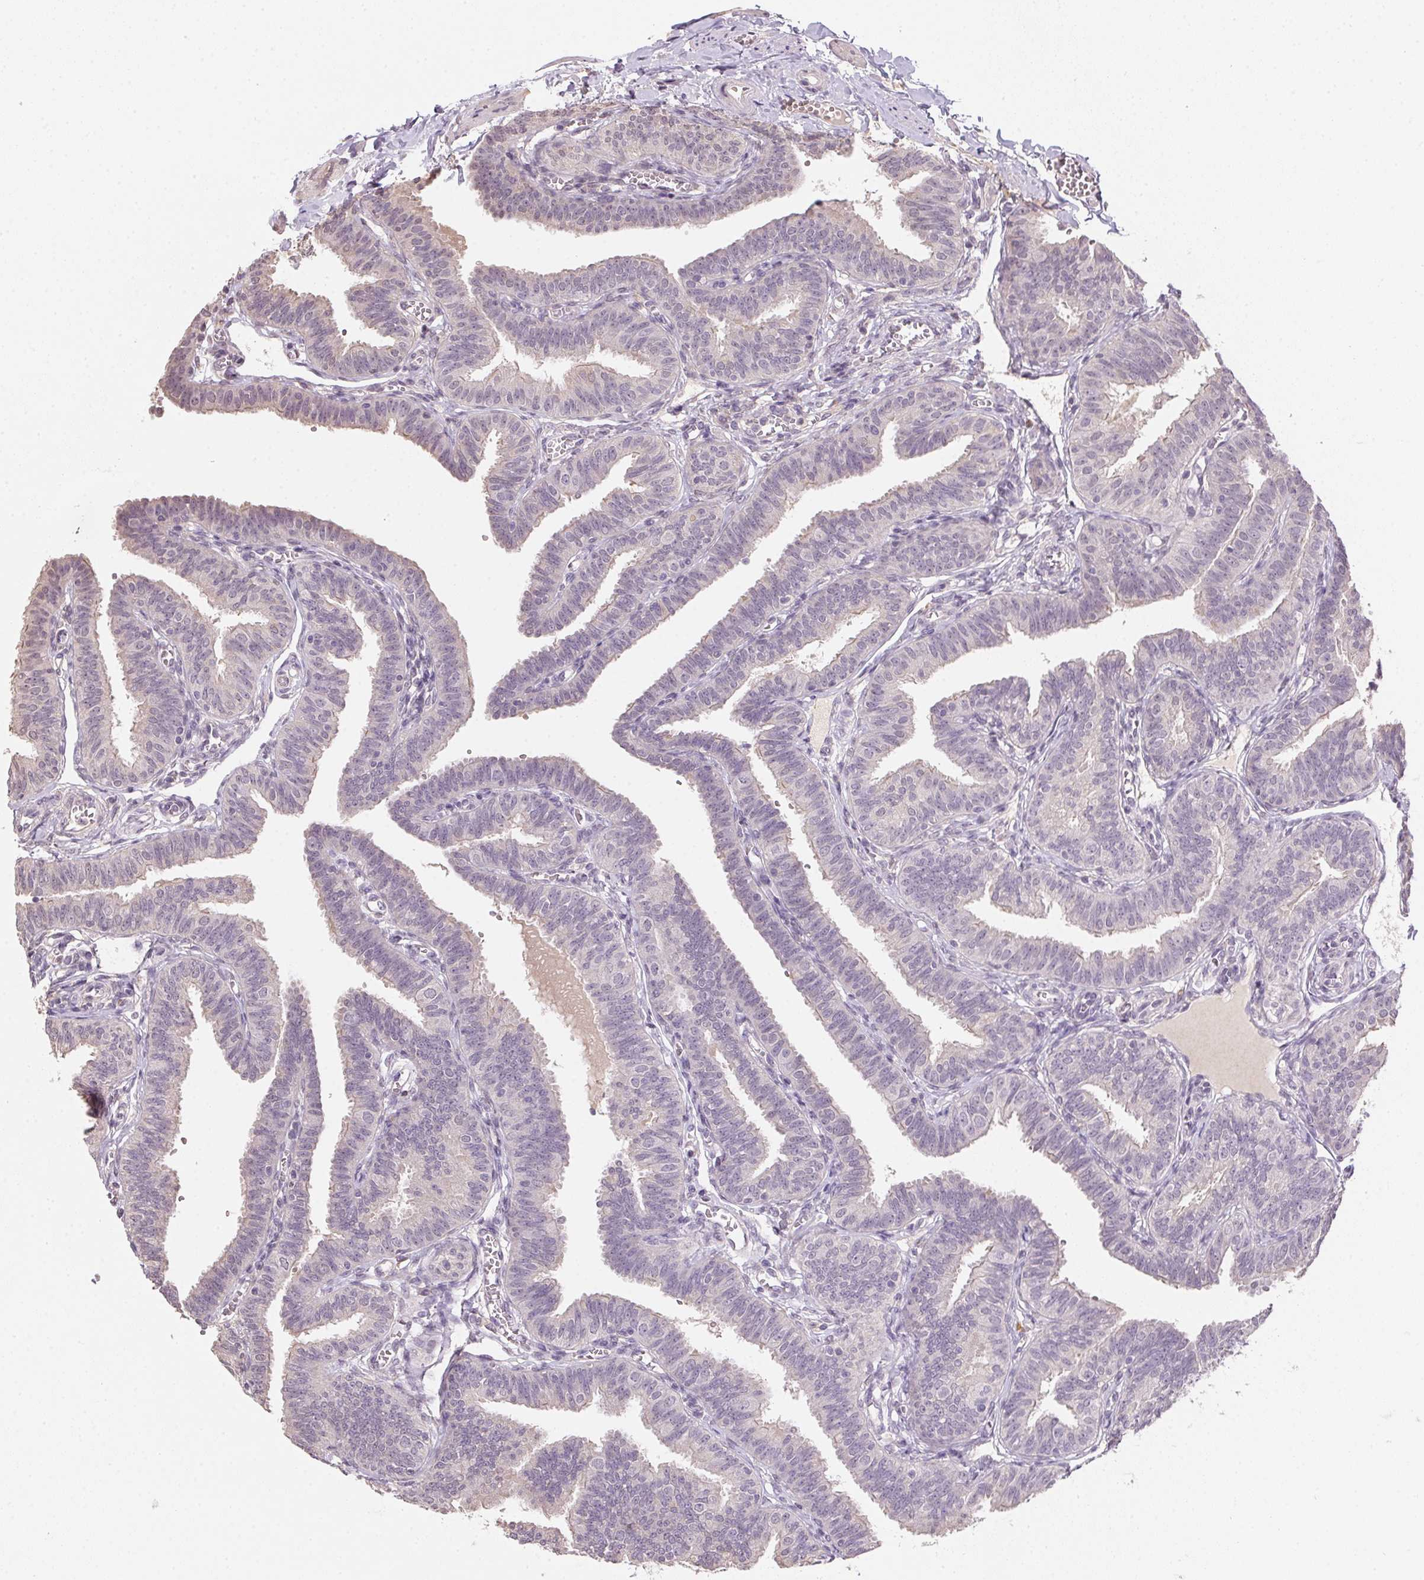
{"staining": {"intensity": "weak", "quantity": "<25%", "location": "cytoplasmic/membranous"}, "tissue": "fallopian tube", "cell_type": "Glandular cells", "image_type": "normal", "snomed": [{"axis": "morphology", "description": "Normal tissue, NOS"}, {"axis": "topography", "description": "Fallopian tube"}], "caption": "Immunohistochemistry (IHC) histopathology image of benign fallopian tube: human fallopian tube stained with DAB (3,3'-diaminobenzidine) demonstrates no significant protein expression in glandular cells. (DAB (3,3'-diaminobenzidine) IHC with hematoxylin counter stain).", "gene": "ALDH8A1", "patient": {"sex": "female", "age": 25}}